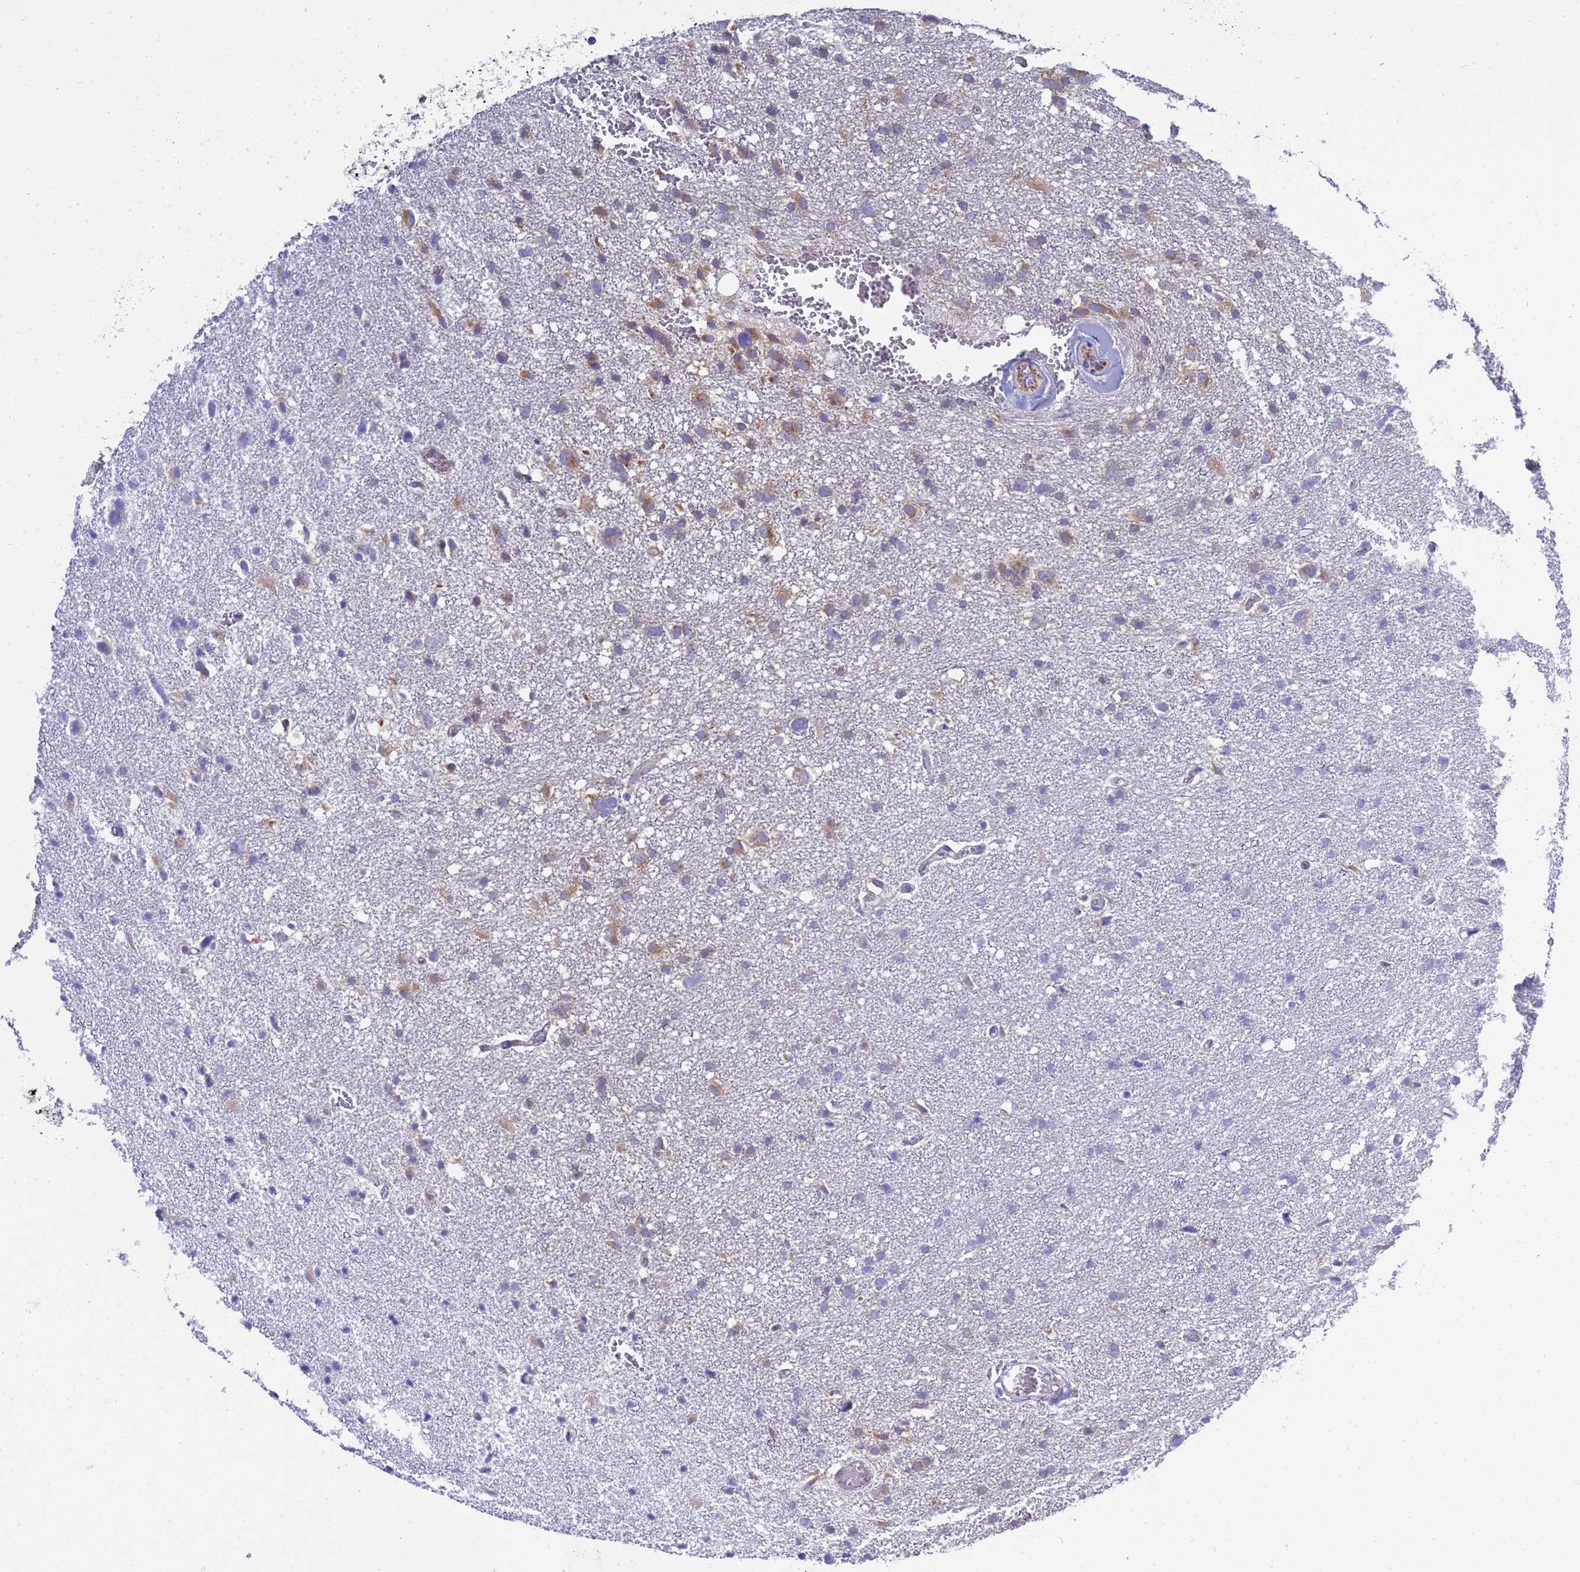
{"staining": {"intensity": "moderate", "quantity": "25%-75%", "location": "cytoplasmic/membranous"}, "tissue": "glioma", "cell_type": "Tumor cells", "image_type": "cancer", "snomed": [{"axis": "morphology", "description": "Glioma, malignant, High grade"}, {"axis": "topography", "description": "Brain"}], "caption": "Malignant glioma (high-grade) tissue demonstrates moderate cytoplasmic/membranous expression in about 25%-75% of tumor cells", "gene": "ANAPC1", "patient": {"sex": "male", "age": 61}}